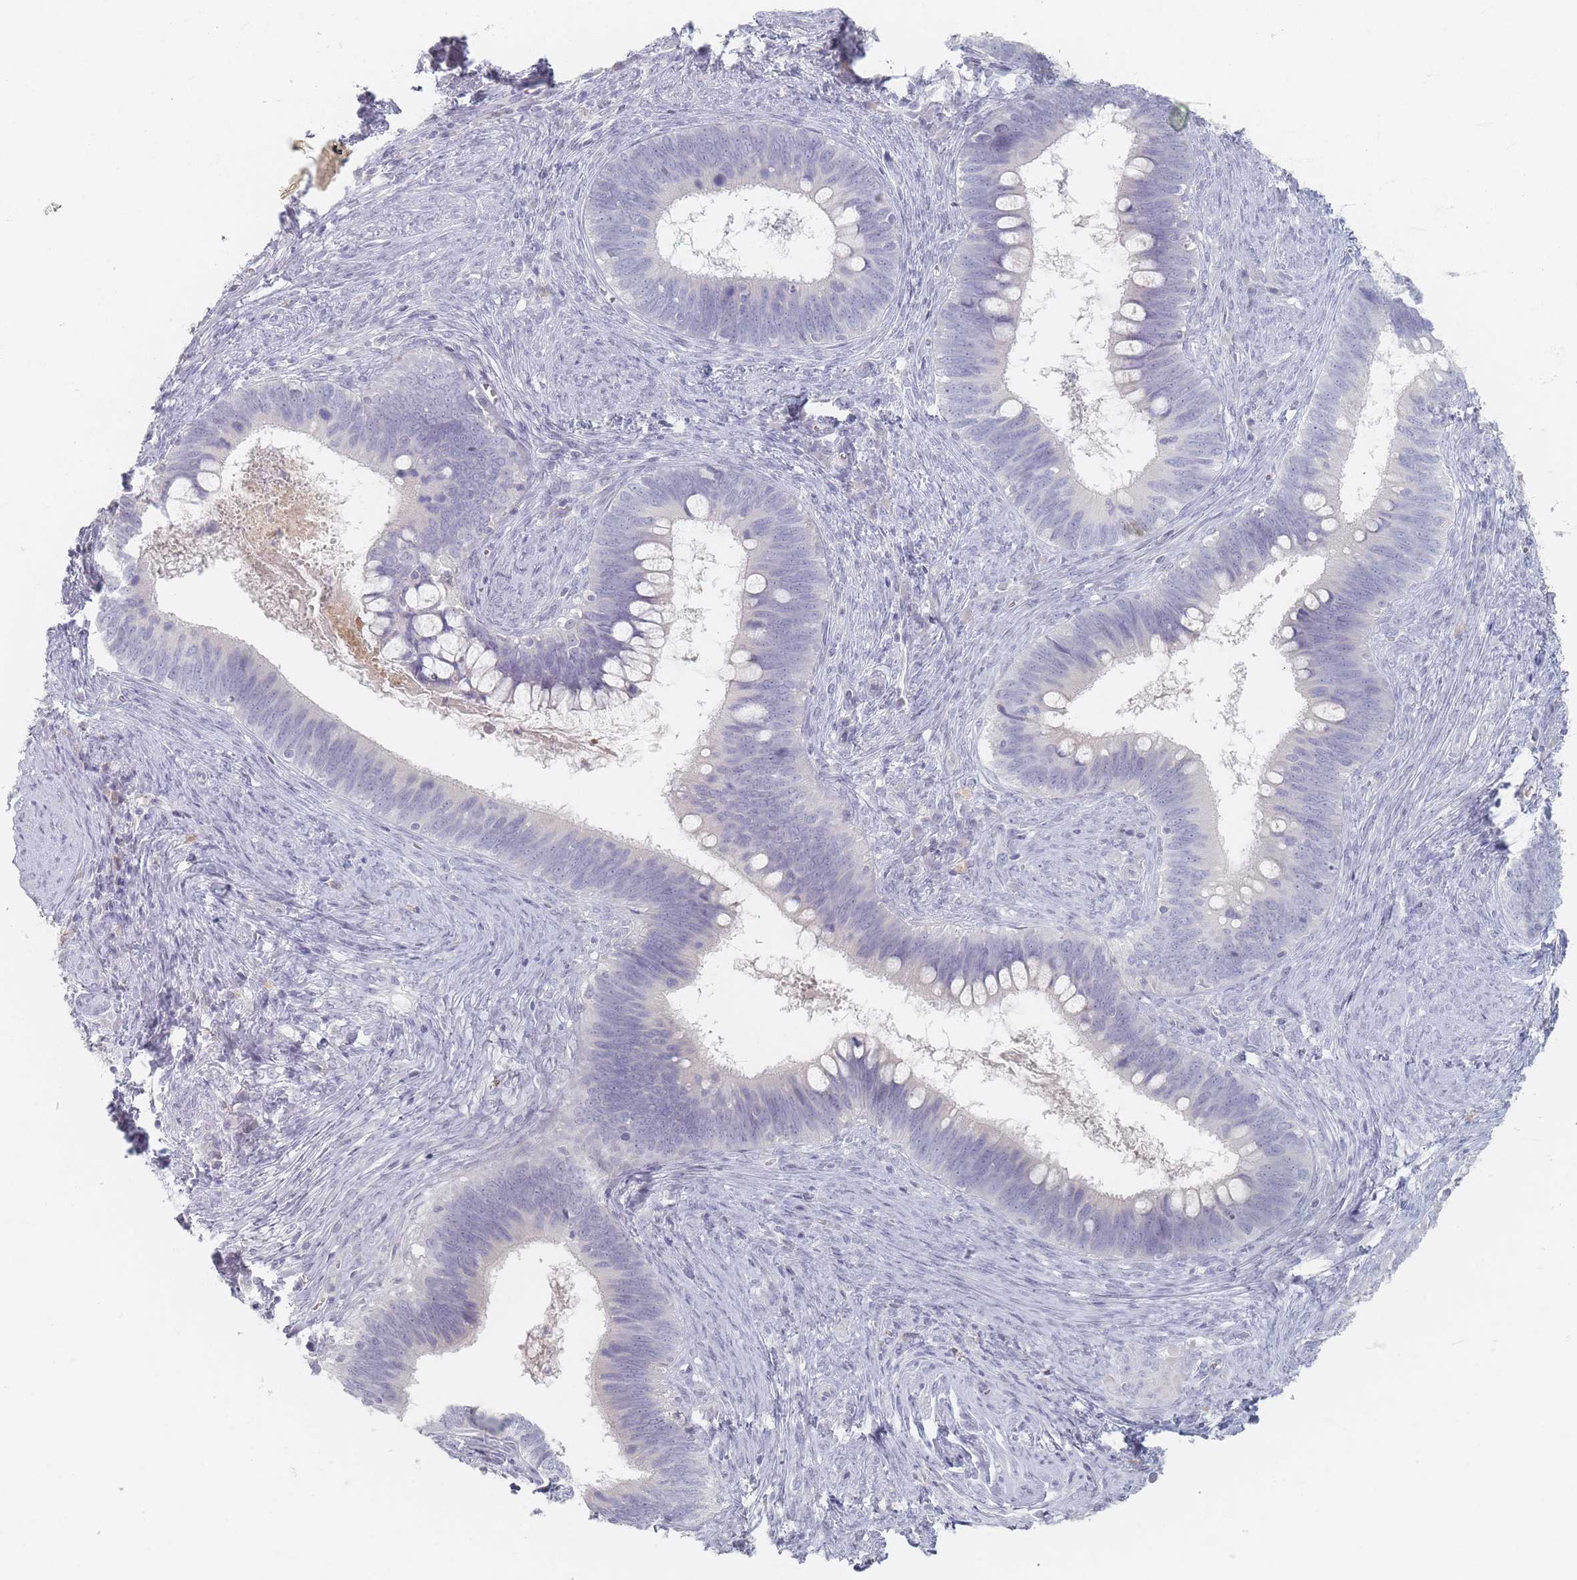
{"staining": {"intensity": "negative", "quantity": "none", "location": "none"}, "tissue": "cervical cancer", "cell_type": "Tumor cells", "image_type": "cancer", "snomed": [{"axis": "morphology", "description": "Adenocarcinoma, NOS"}, {"axis": "topography", "description": "Cervix"}], "caption": "A micrograph of cervical adenocarcinoma stained for a protein demonstrates no brown staining in tumor cells.", "gene": "CD37", "patient": {"sex": "female", "age": 42}}